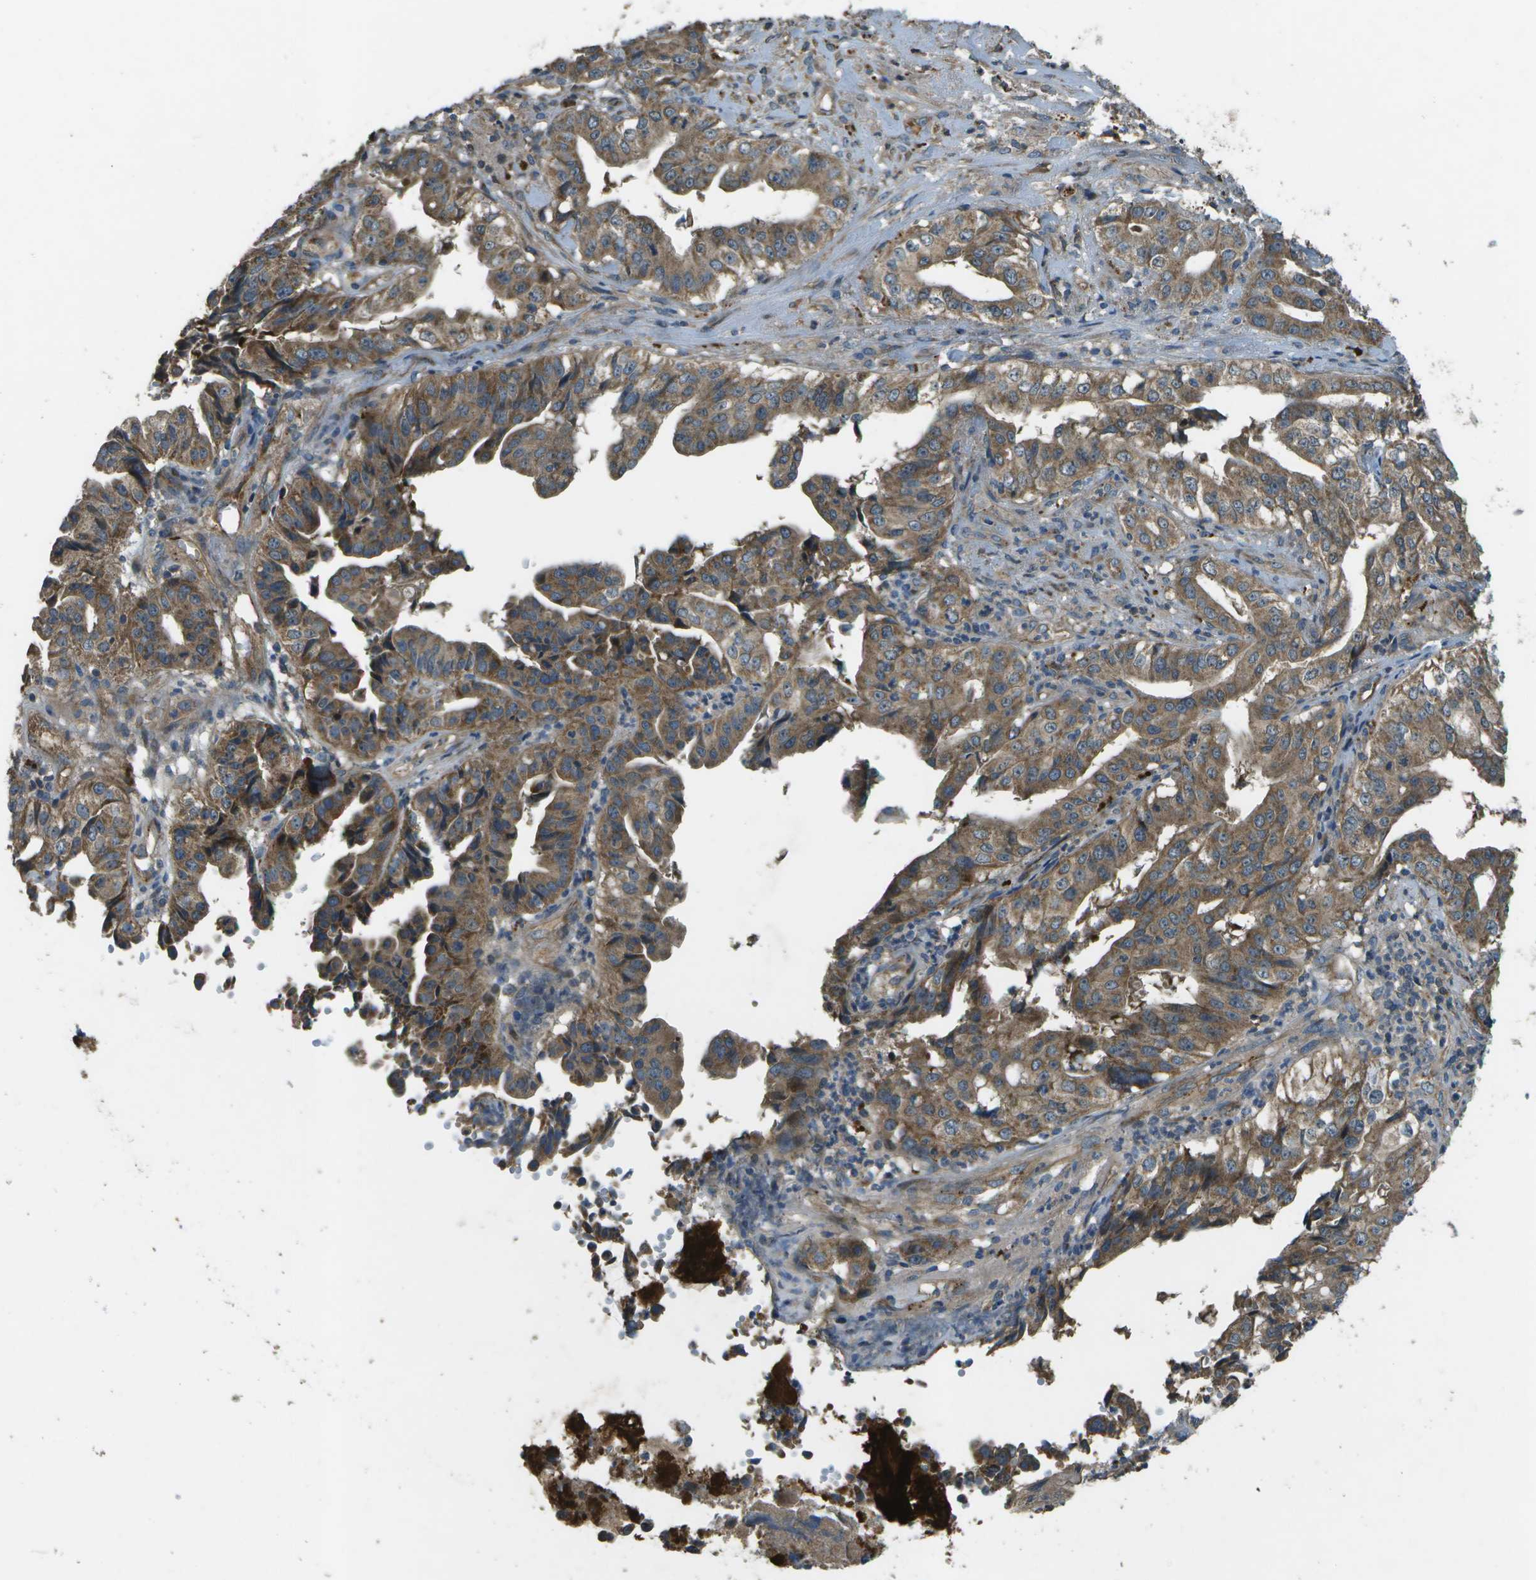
{"staining": {"intensity": "moderate", "quantity": ">75%", "location": "cytoplasmic/membranous"}, "tissue": "liver cancer", "cell_type": "Tumor cells", "image_type": "cancer", "snomed": [{"axis": "morphology", "description": "Cholangiocarcinoma"}, {"axis": "topography", "description": "Liver"}], "caption": "A high-resolution photomicrograph shows immunohistochemistry (IHC) staining of liver cholangiocarcinoma, which reveals moderate cytoplasmic/membranous positivity in about >75% of tumor cells.", "gene": "PXYLP1", "patient": {"sex": "female", "age": 61}}